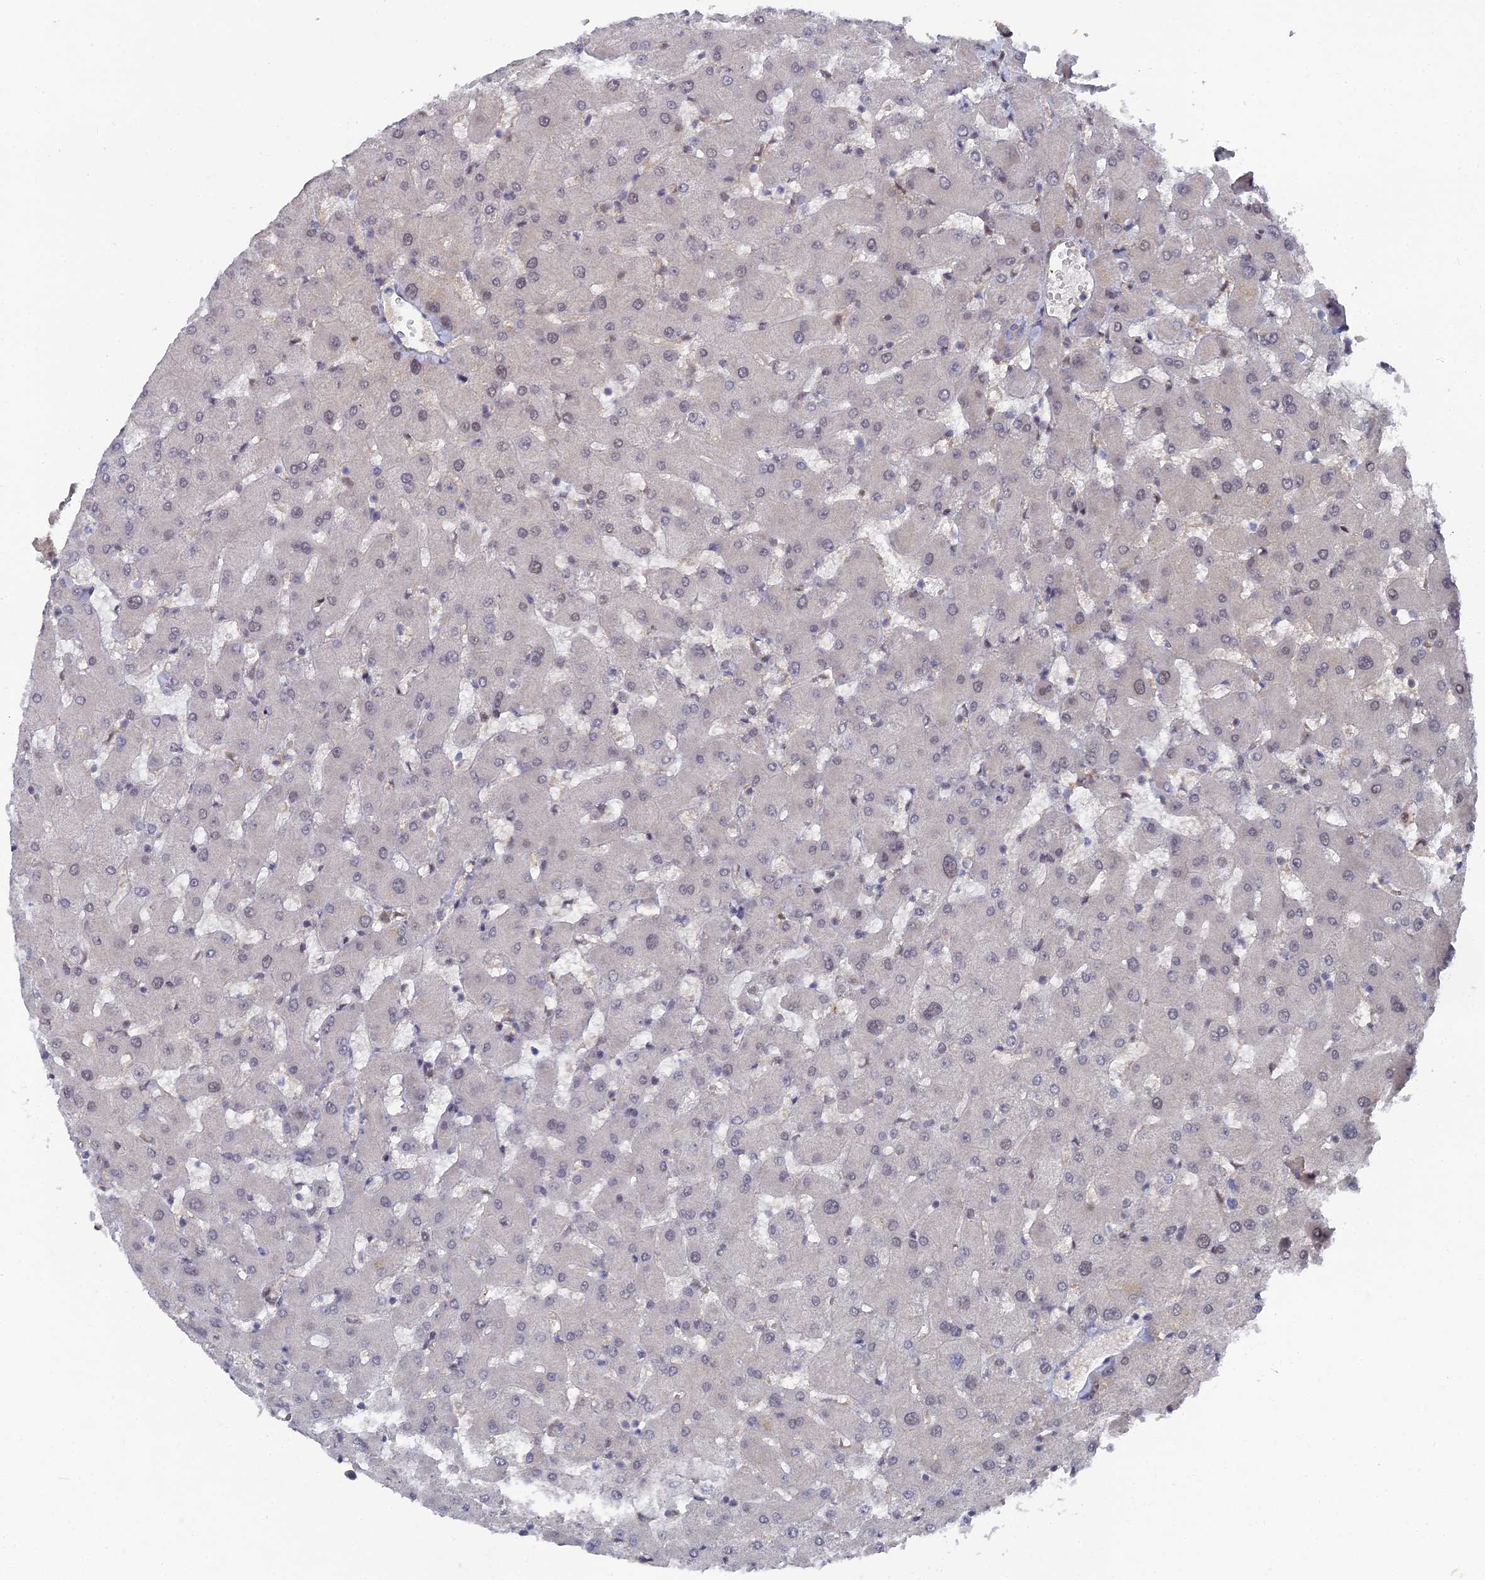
{"staining": {"intensity": "negative", "quantity": "none", "location": "none"}, "tissue": "liver", "cell_type": "Cholangiocytes", "image_type": "normal", "snomed": [{"axis": "morphology", "description": "Normal tissue, NOS"}, {"axis": "topography", "description": "Liver"}], "caption": "The histopathology image demonstrates no significant positivity in cholangiocytes of liver.", "gene": "UNC5D", "patient": {"sex": "female", "age": 63}}